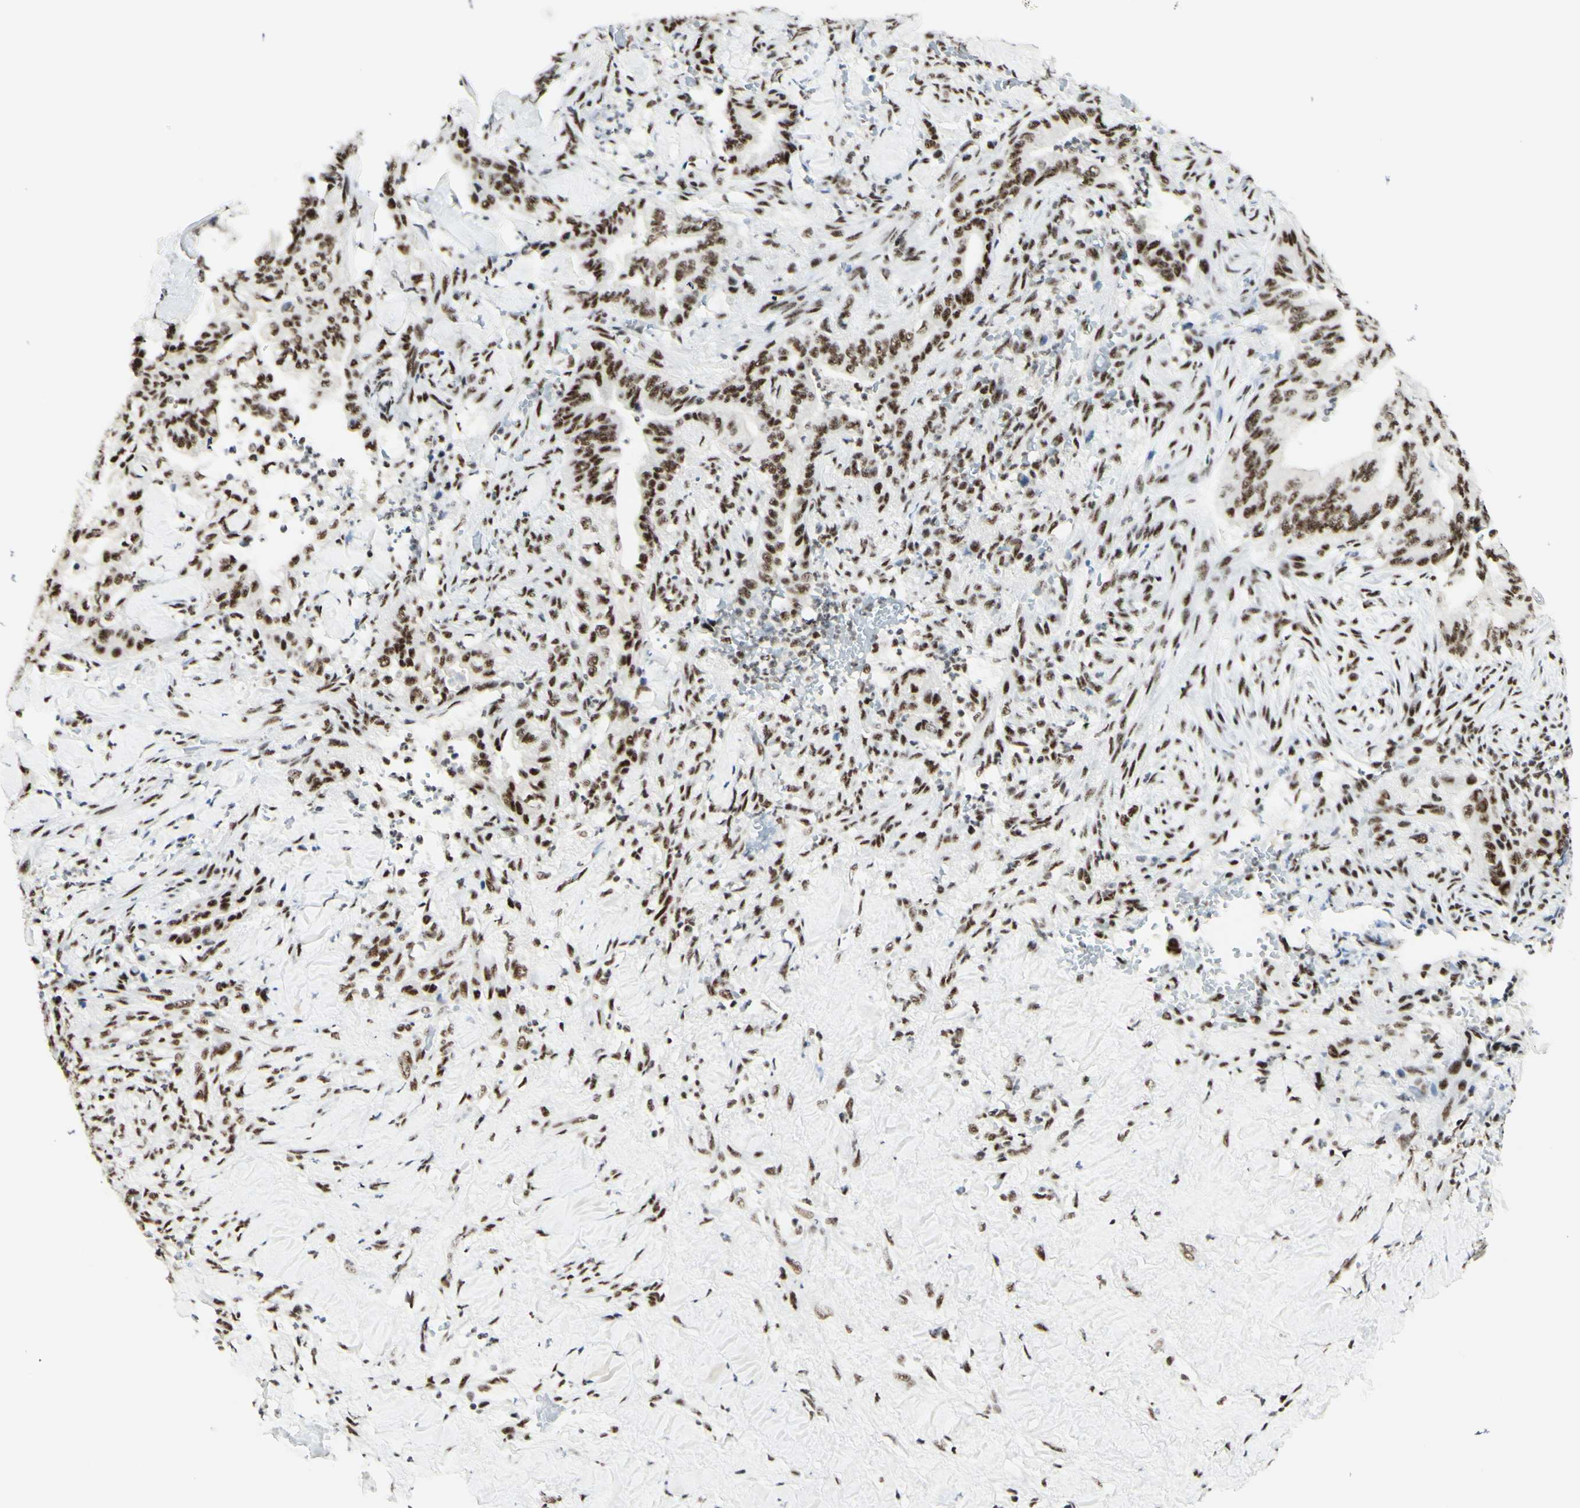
{"staining": {"intensity": "moderate", "quantity": ">75%", "location": "nuclear"}, "tissue": "liver cancer", "cell_type": "Tumor cells", "image_type": "cancer", "snomed": [{"axis": "morphology", "description": "Cholangiocarcinoma"}, {"axis": "topography", "description": "Liver"}], "caption": "IHC photomicrograph of liver cholangiocarcinoma stained for a protein (brown), which demonstrates medium levels of moderate nuclear expression in about >75% of tumor cells.", "gene": "WTAP", "patient": {"sex": "female", "age": 67}}